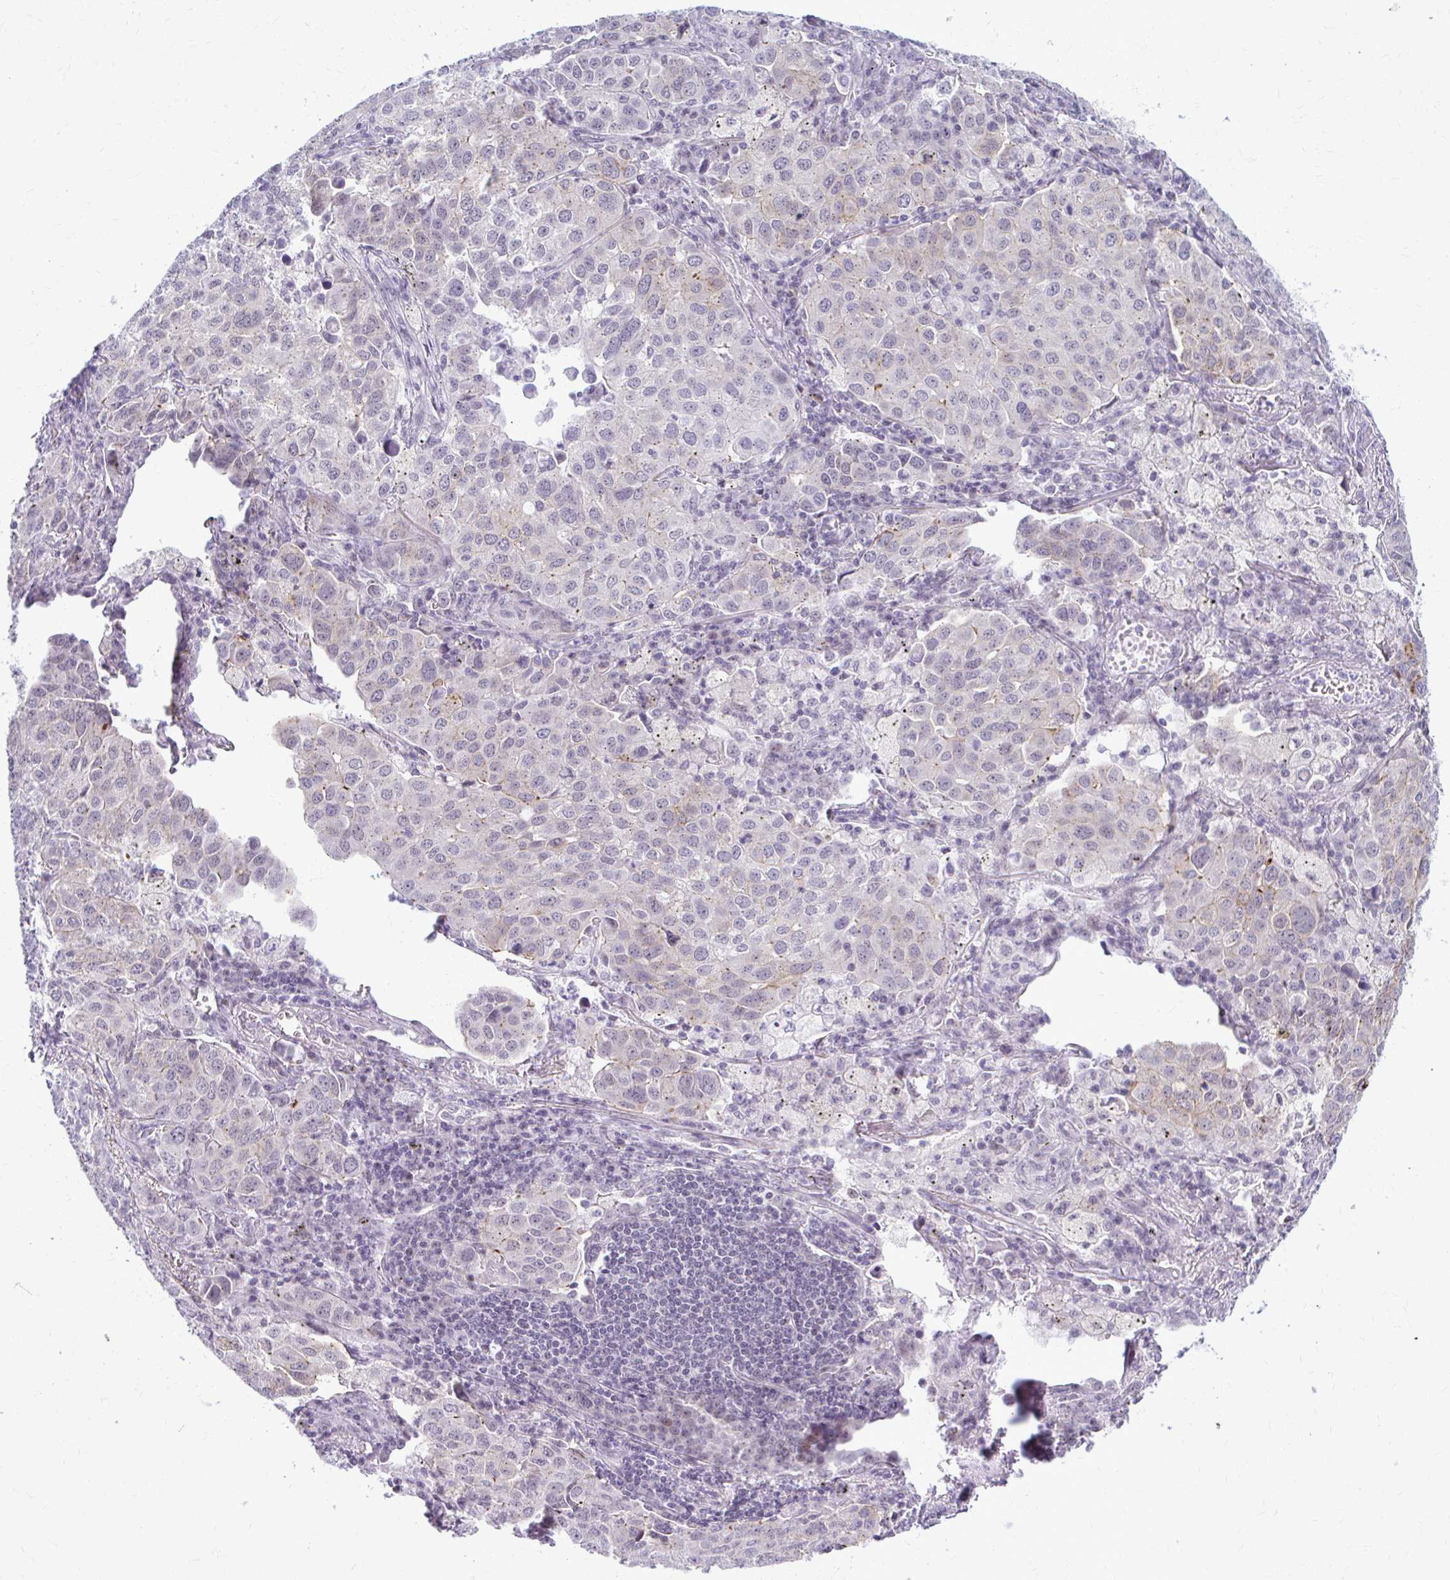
{"staining": {"intensity": "weak", "quantity": "<25%", "location": "nuclear"}, "tissue": "lung cancer", "cell_type": "Tumor cells", "image_type": "cancer", "snomed": [{"axis": "morphology", "description": "Adenocarcinoma, NOS"}, {"axis": "morphology", "description": "Adenocarcinoma, metastatic, NOS"}, {"axis": "topography", "description": "Lymph node"}, {"axis": "topography", "description": "Lung"}], "caption": "Lung cancer (metastatic adenocarcinoma) was stained to show a protein in brown. There is no significant staining in tumor cells.", "gene": "MAF1", "patient": {"sex": "female", "age": 65}}